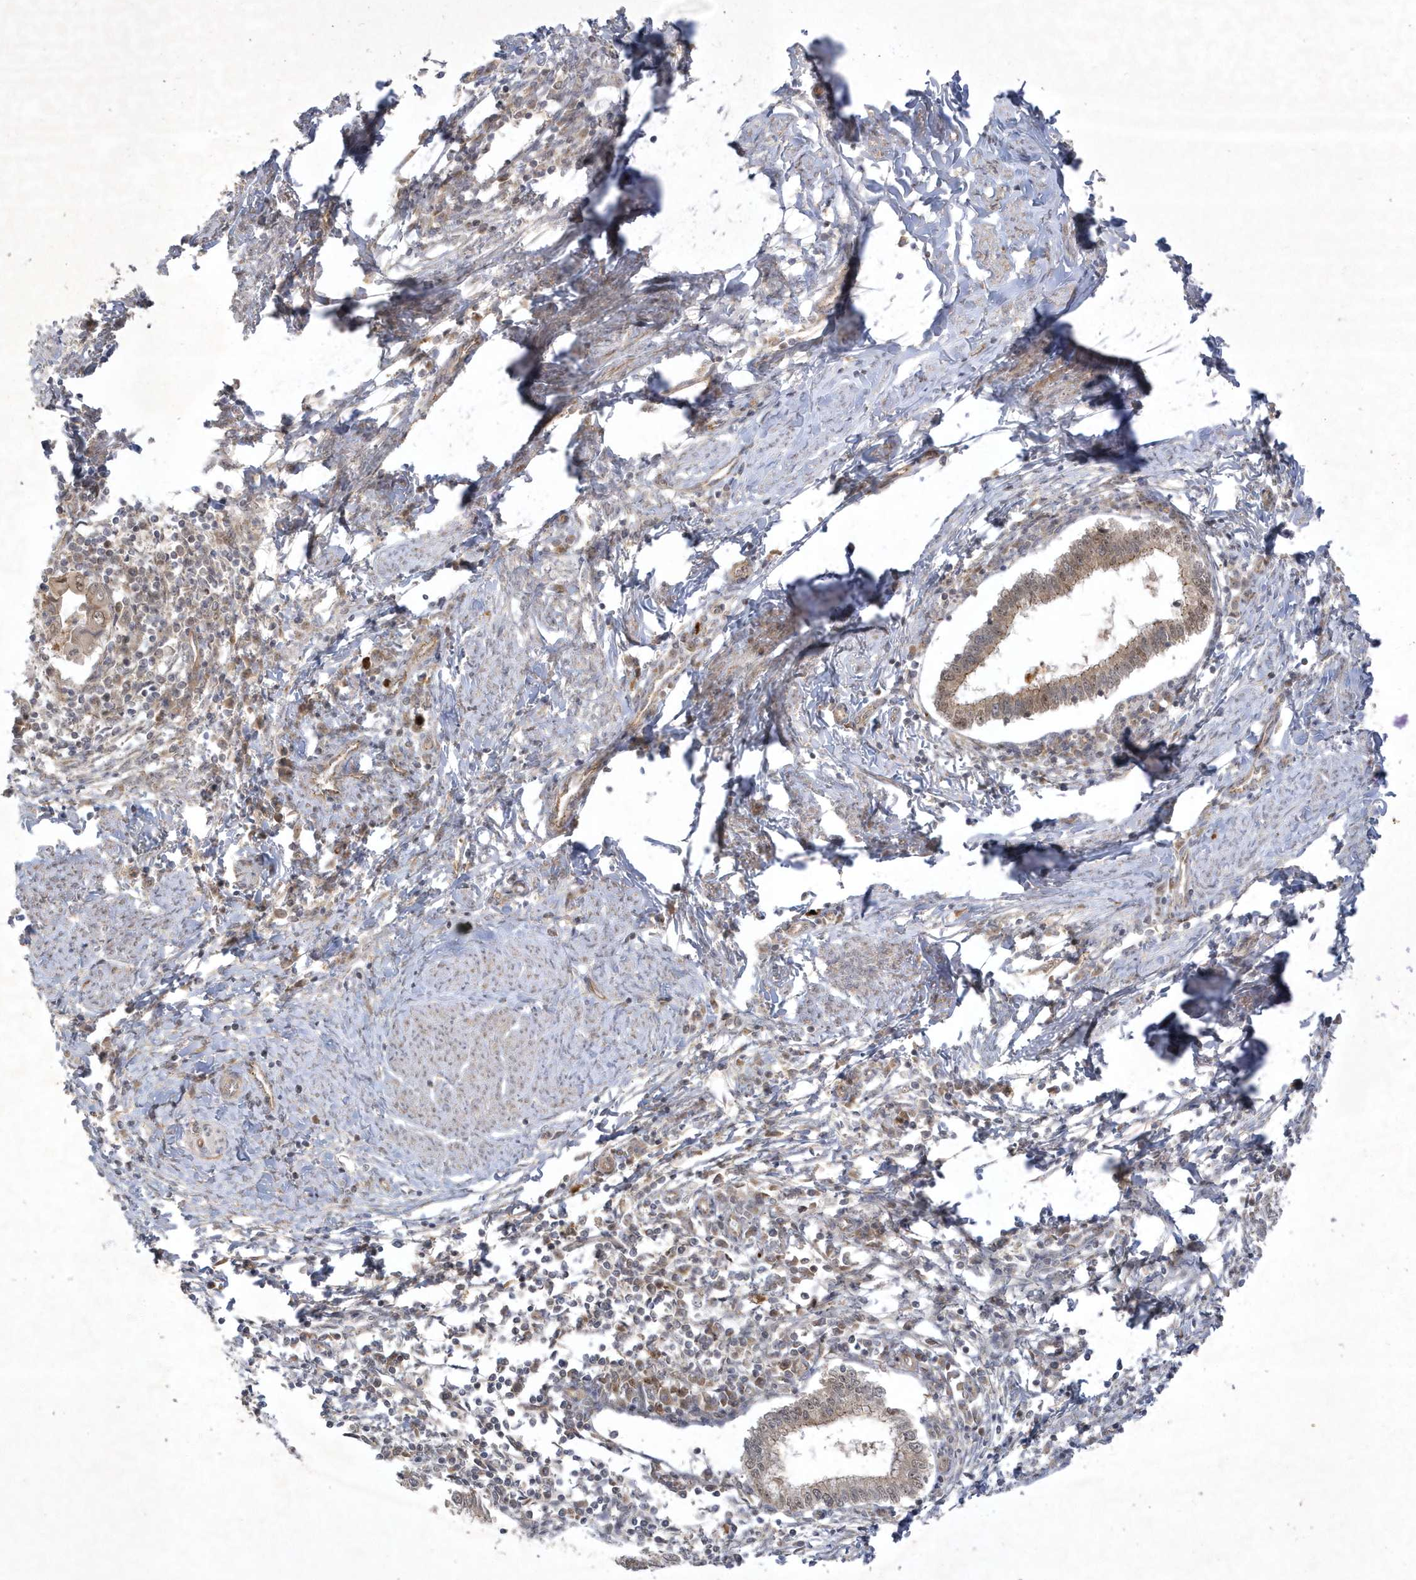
{"staining": {"intensity": "weak", "quantity": "25%-75%", "location": "cytoplasmic/membranous,nuclear"}, "tissue": "cervical cancer", "cell_type": "Tumor cells", "image_type": "cancer", "snomed": [{"axis": "morphology", "description": "Adenocarcinoma, NOS"}, {"axis": "topography", "description": "Cervix"}], "caption": "There is low levels of weak cytoplasmic/membranous and nuclear staining in tumor cells of cervical cancer, as demonstrated by immunohistochemical staining (brown color).", "gene": "NAF1", "patient": {"sex": "female", "age": 36}}